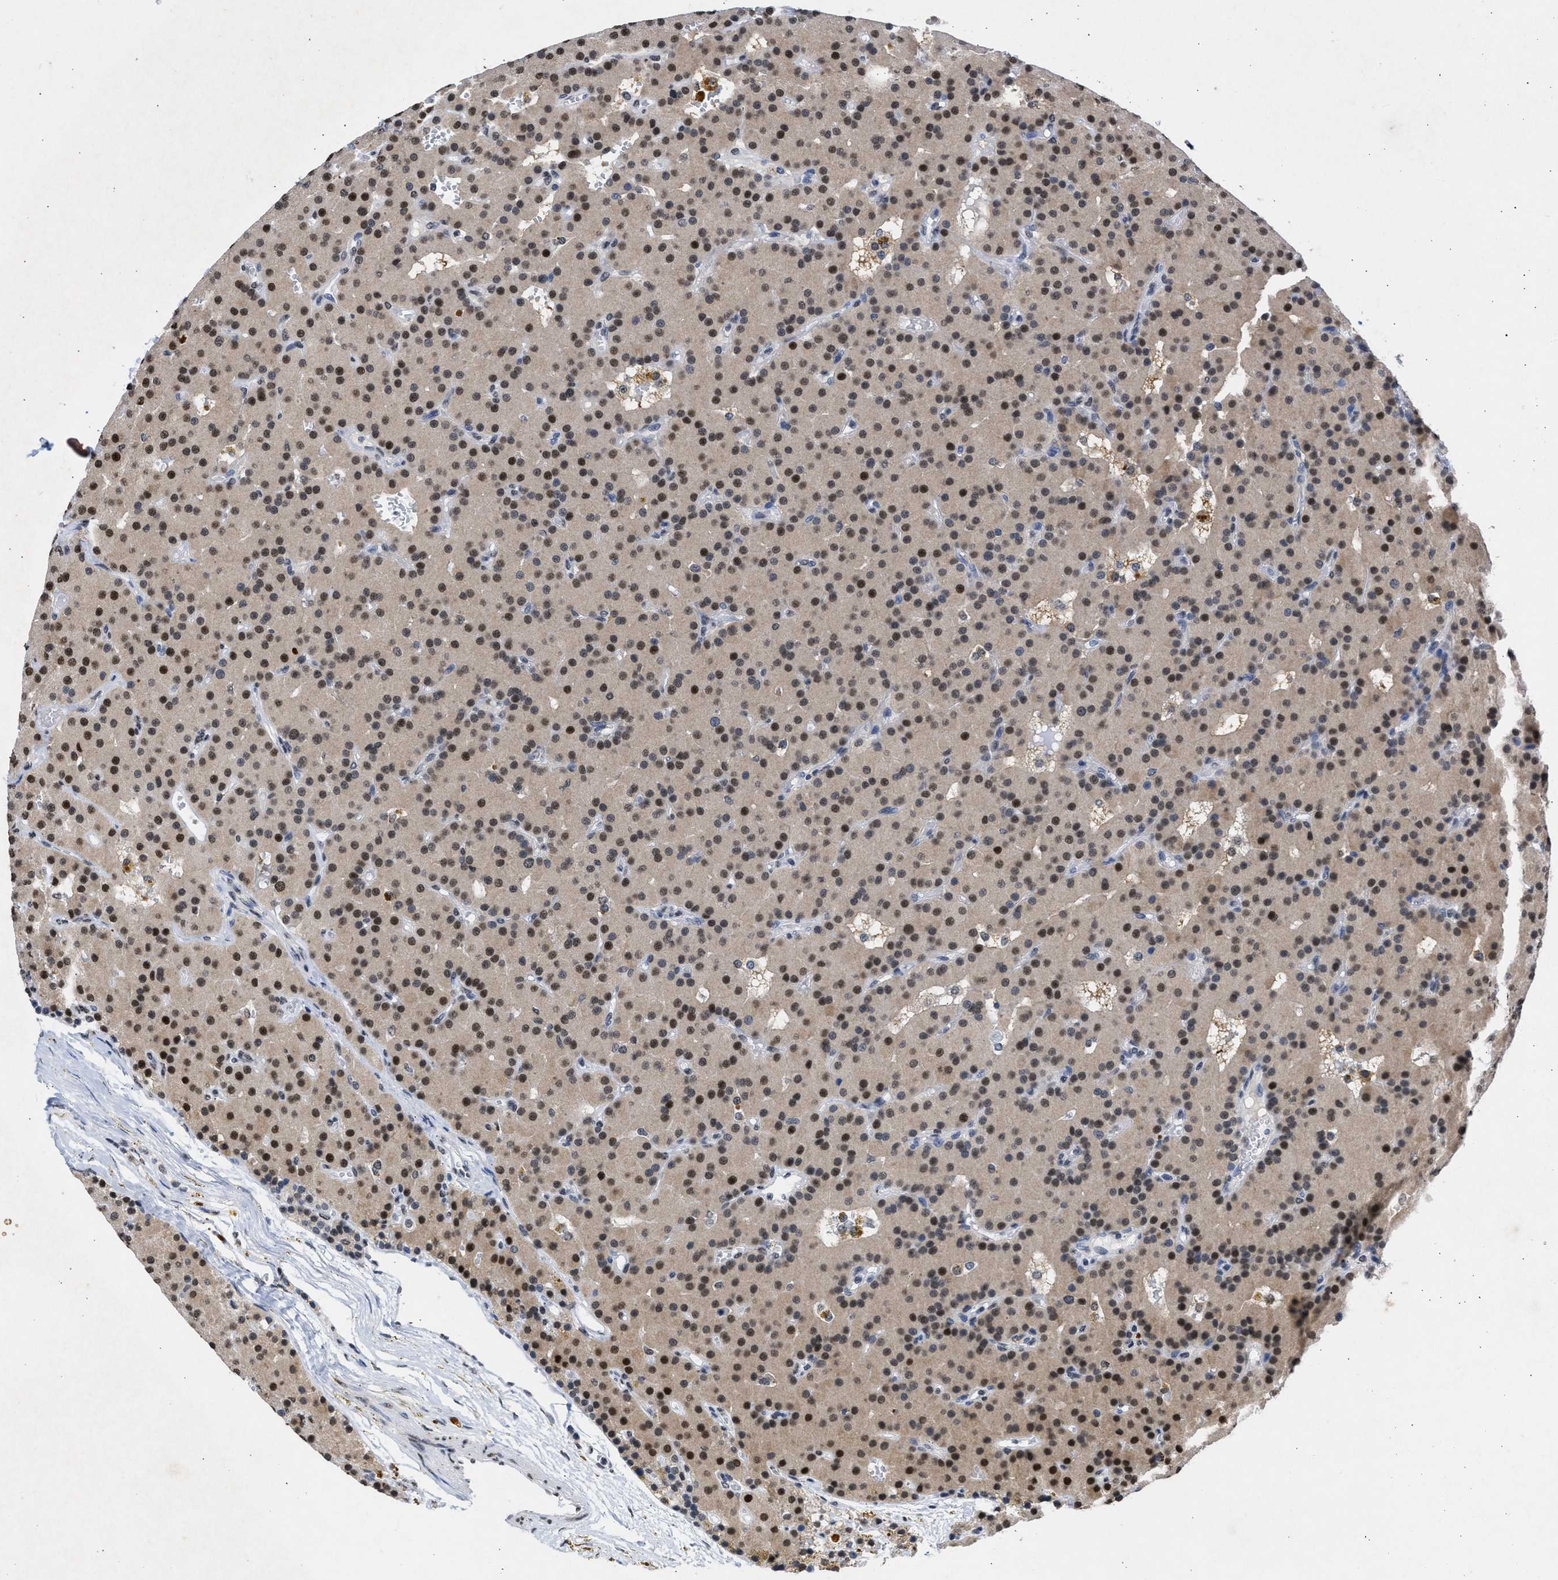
{"staining": {"intensity": "moderate", "quantity": "25%-75%", "location": "nuclear"}, "tissue": "parathyroid gland", "cell_type": "Glandular cells", "image_type": "normal", "snomed": [{"axis": "morphology", "description": "Normal tissue, NOS"}, {"axis": "morphology", "description": "Adenoma, NOS"}, {"axis": "topography", "description": "Parathyroid gland"}], "caption": "A photomicrograph of parathyroid gland stained for a protein displays moderate nuclear brown staining in glandular cells. Using DAB (3,3'-diaminobenzidine) (brown) and hematoxylin (blue) stains, captured at high magnification using brightfield microscopy.", "gene": "NUP35", "patient": {"sex": "male", "age": 75}}